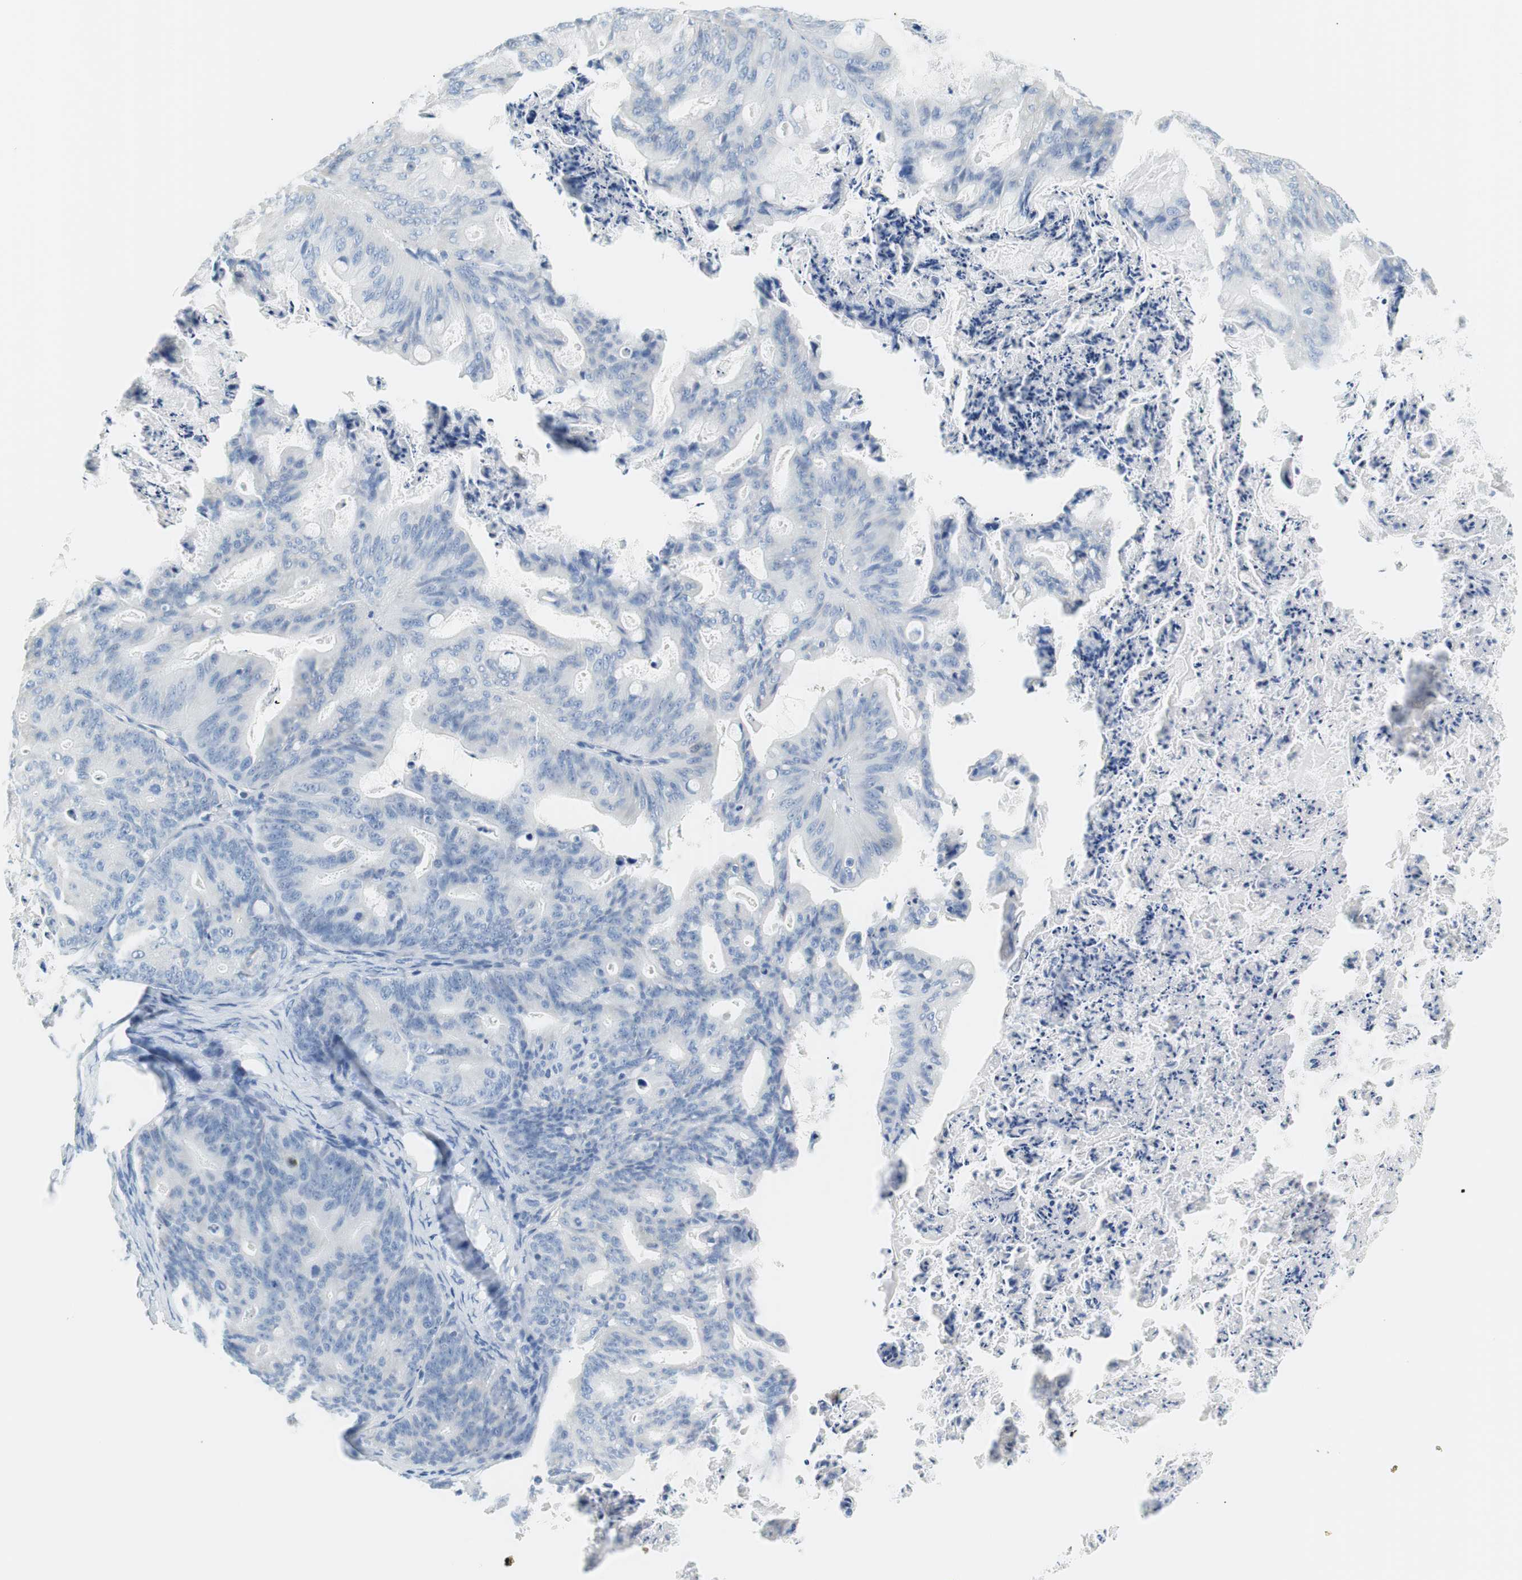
{"staining": {"intensity": "negative", "quantity": "none", "location": "none"}, "tissue": "ovarian cancer", "cell_type": "Tumor cells", "image_type": "cancer", "snomed": [{"axis": "morphology", "description": "Cystadenocarcinoma, mucinous, NOS"}, {"axis": "topography", "description": "Ovary"}], "caption": "This is an immunohistochemistry image of ovarian mucinous cystadenocarcinoma. There is no staining in tumor cells.", "gene": "MYH1", "patient": {"sex": "female", "age": 36}}